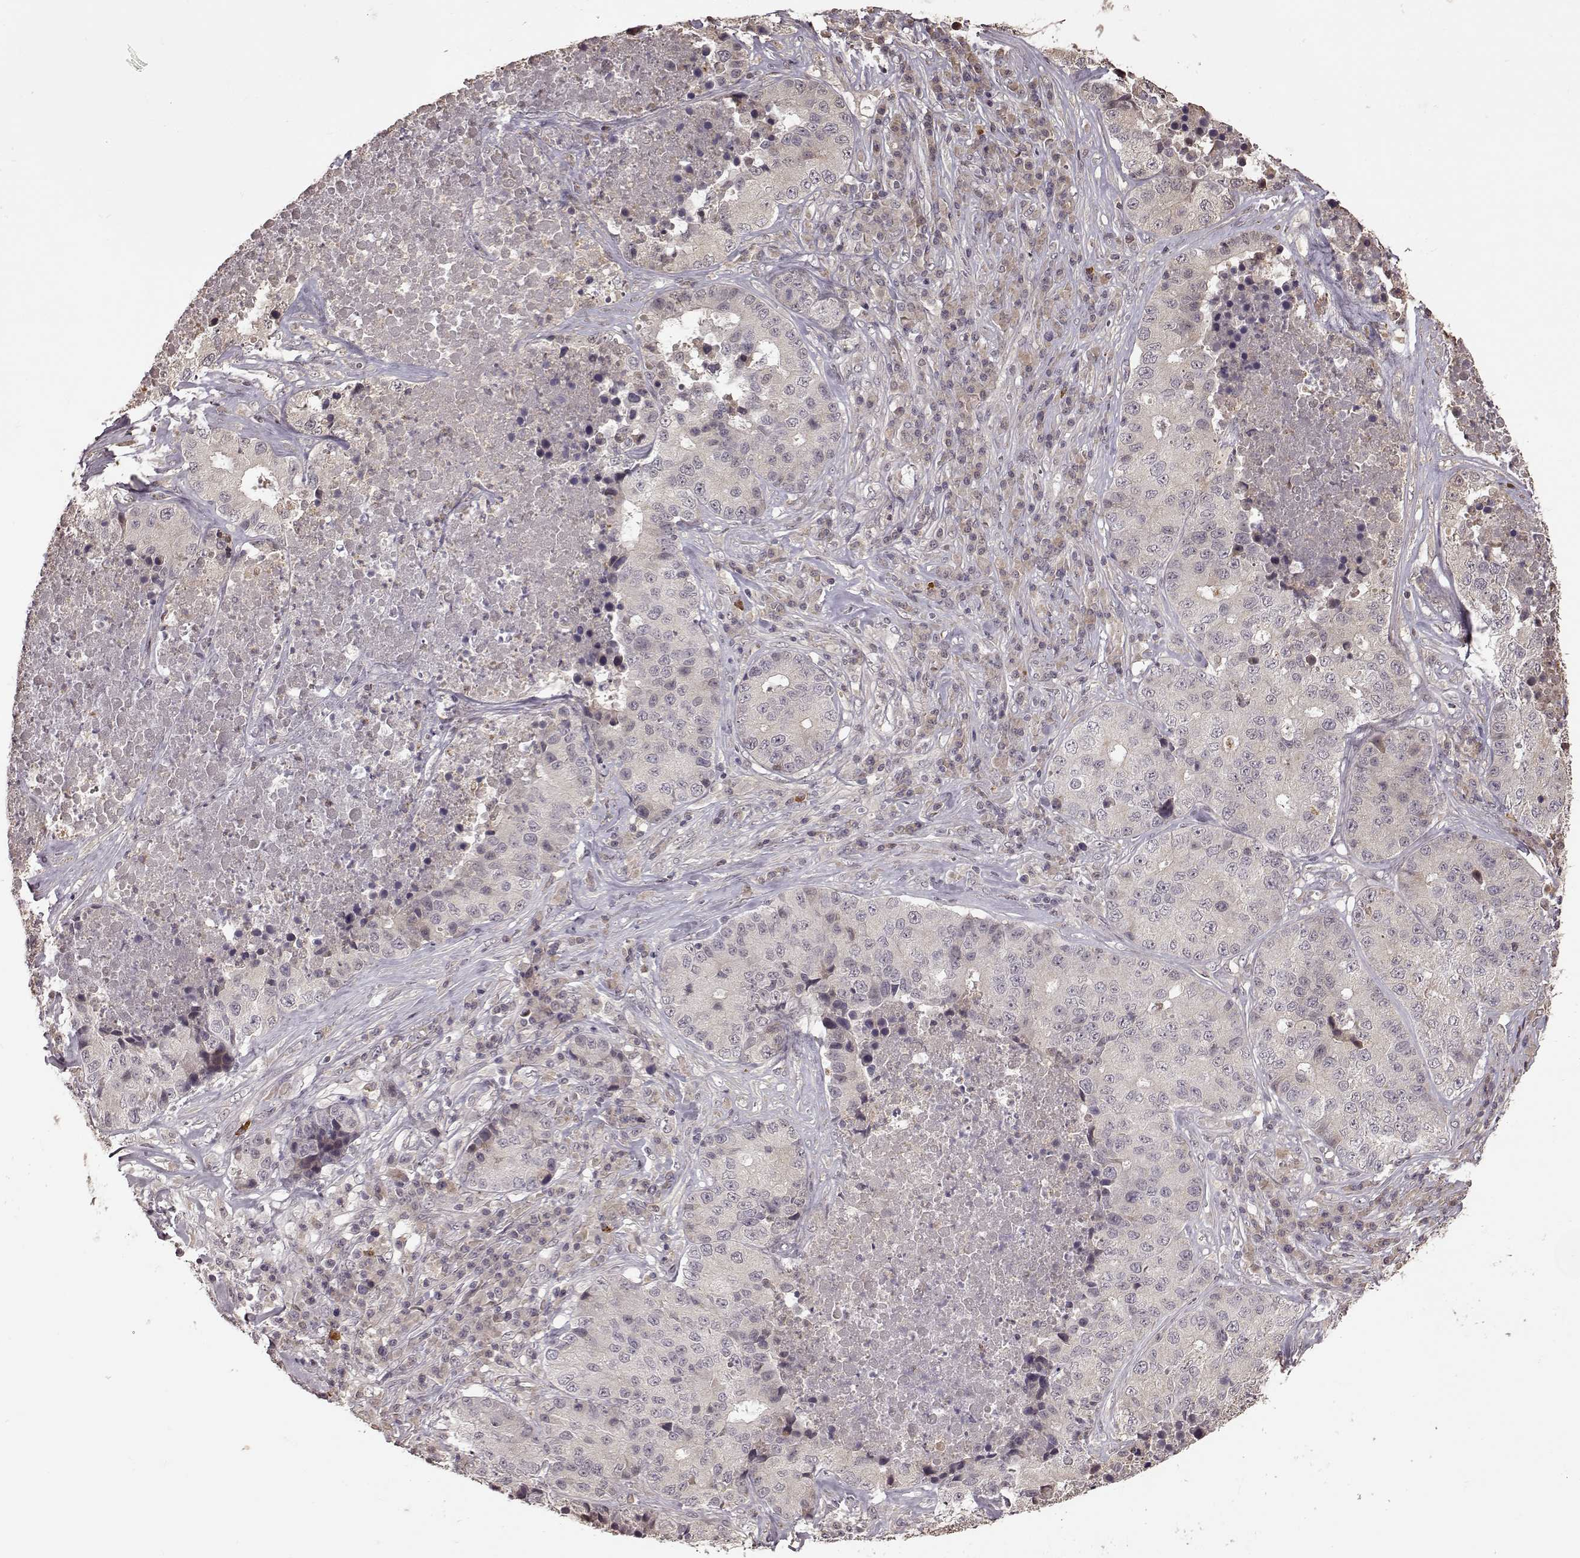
{"staining": {"intensity": "negative", "quantity": "none", "location": "none"}, "tissue": "stomach cancer", "cell_type": "Tumor cells", "image_type": "cancer", "snomed": [{"axis": "morphology", "description": "Adenocarcinoma, NOS"}, {"axis": "topography", "description": "Stomach"}], "caption": "IHC image of human stomach cancer (adenocarcinoma) stained for a protein (brown), which demonstrates no staining in tumor cells.", "gene": "CRB1", "patient": {"sex": "male", "age": 71}}